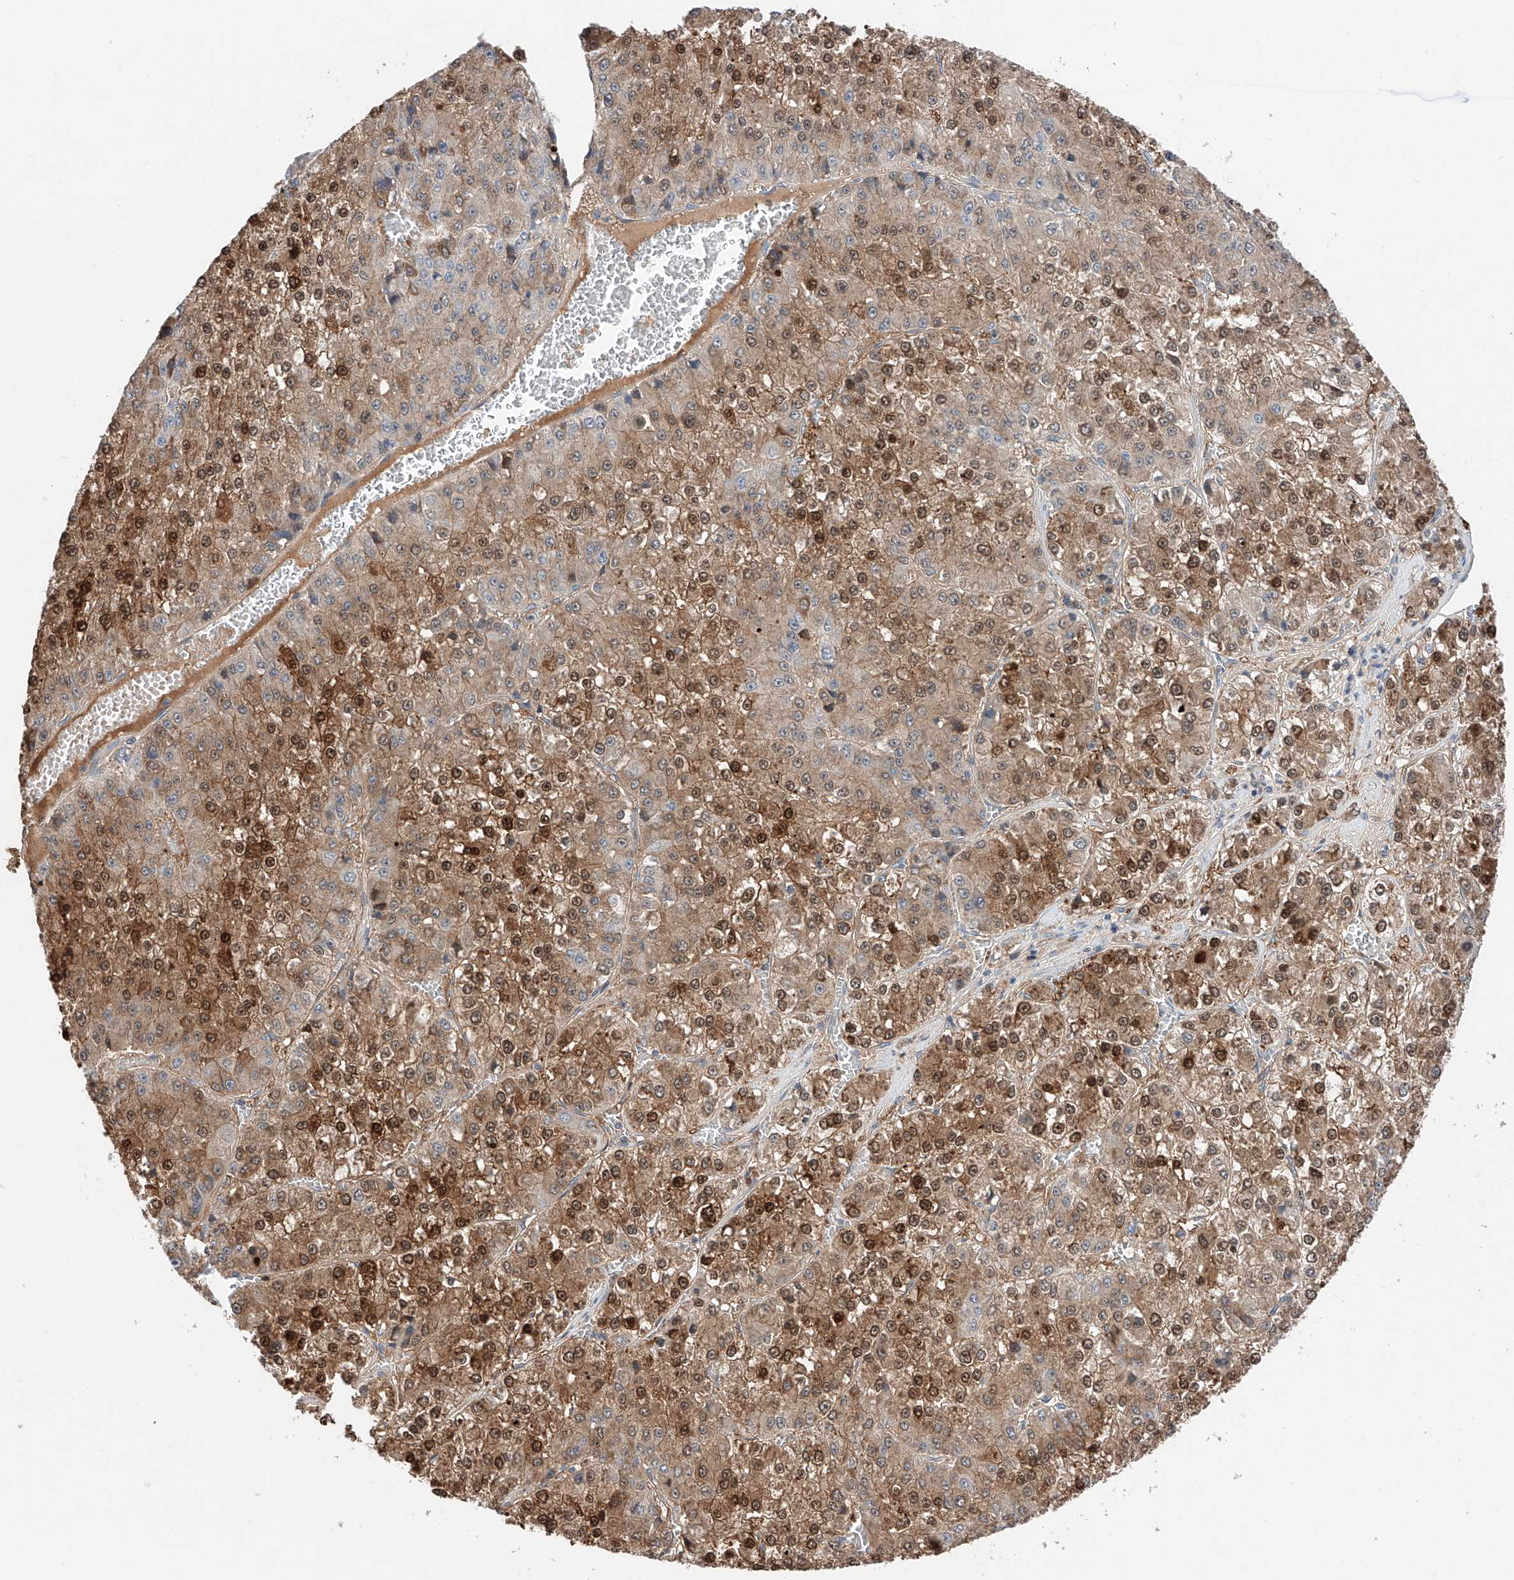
{"staining": {"intensity": "moderate", "quantity": ">75%", "location": "cytoplasmic/membranous,nuclear"}, "tissue": "liver cancer", "cell_type": "Tumor cells", "image_type": "cancer", "snomed": [{"axis": "morphology", "description": "Carcinoma, Hepatocellular, NOS"}, {"axis": "topography", "description": "Liver"}], "caption": "Human liver hepatocellular carcinoma stained for a protein (brown) displays moderate cytoplasmic/membranous and nuclear positive positivity in approximately >75% of tumor cells.", "gene": "FUCA2", "patient": {"sex": "female", "age": 73}}